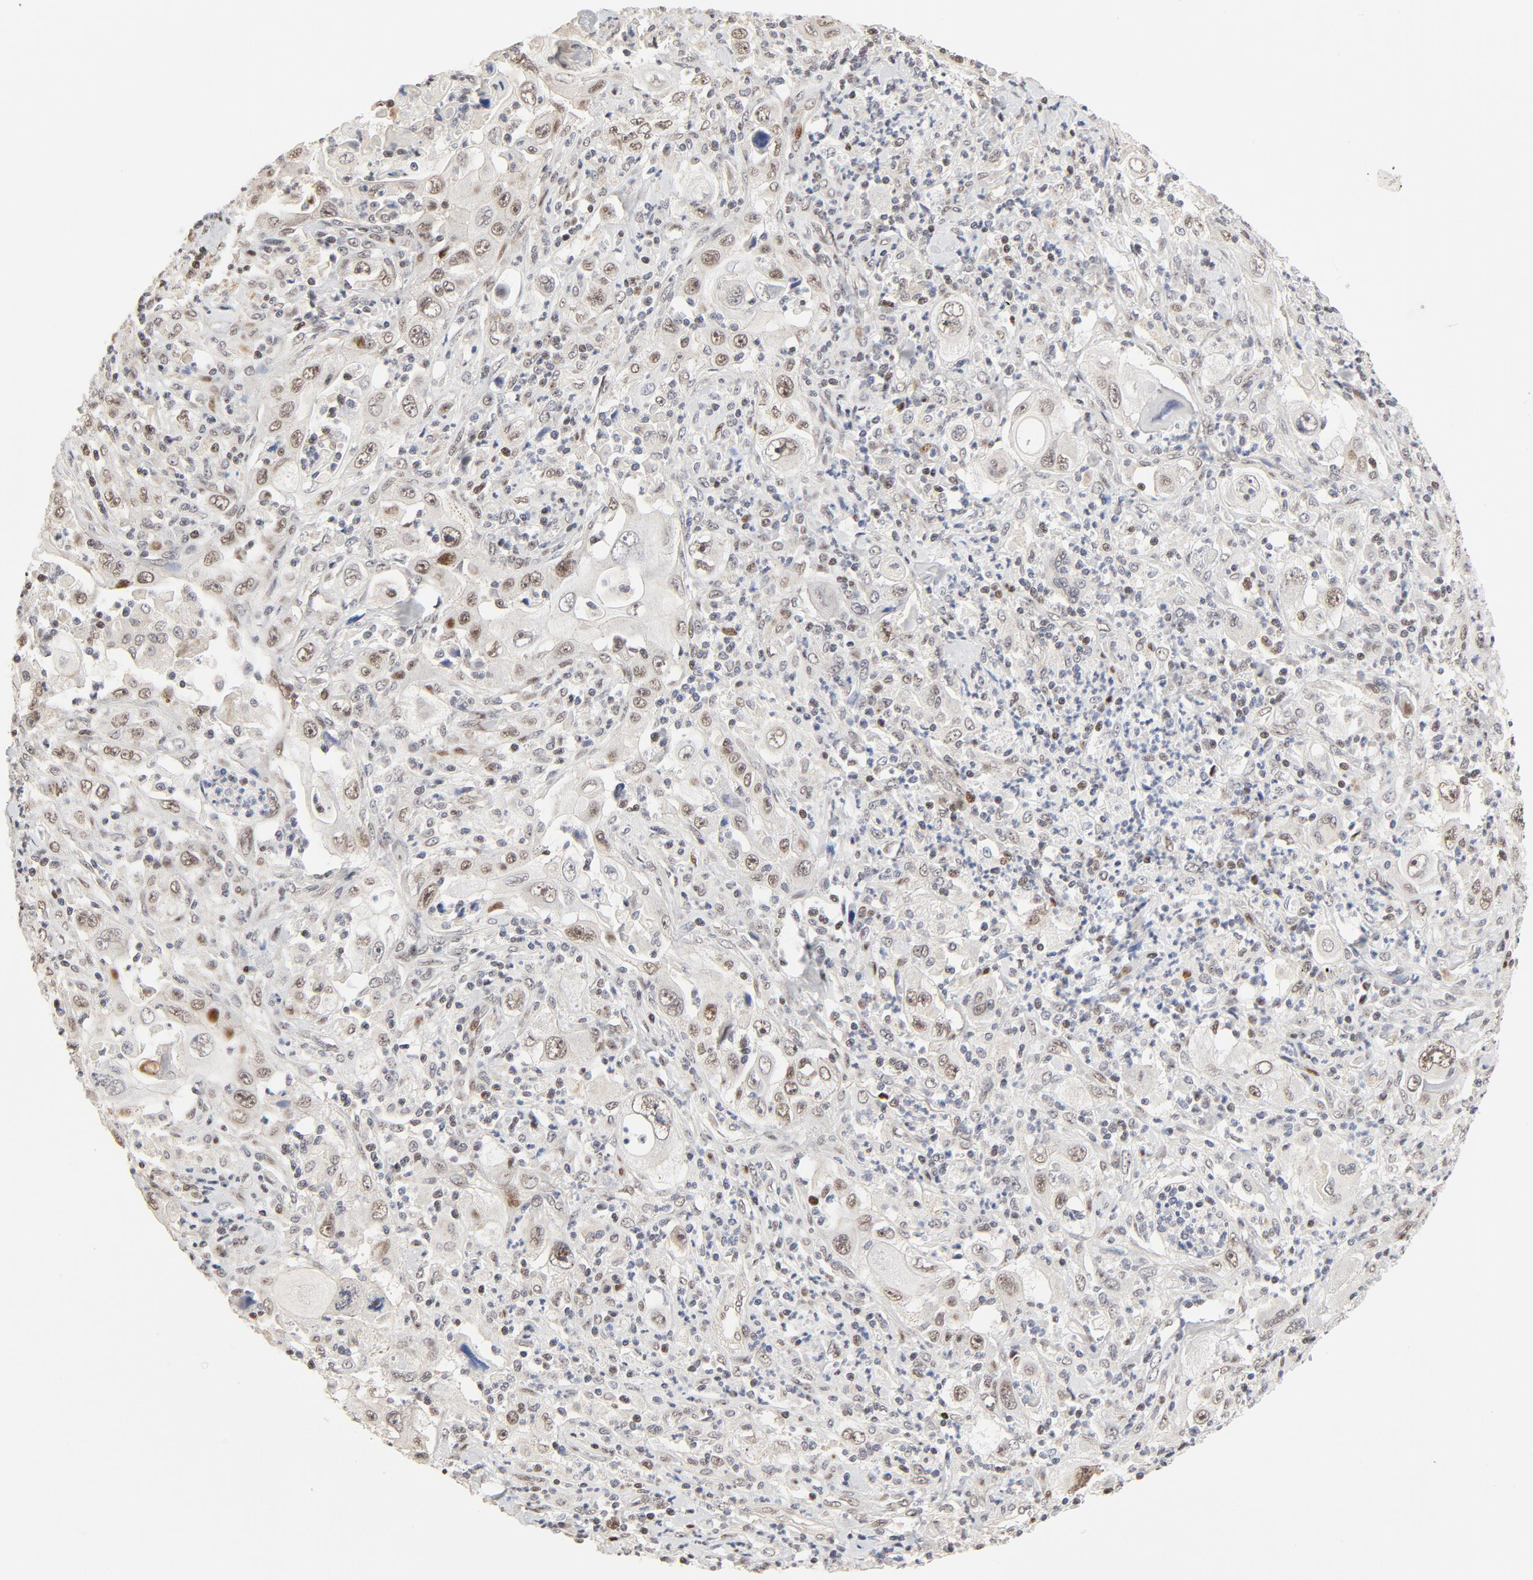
{"staining": {"intensity": "moderate", "quantity": ">75%", "location": "nuclear"}, "tissue": "pancreatic cancer", "cell_type": "Tumor cells", "image_type": "cancer", "snomed": [{"axis": "morphology", "description": "Adenocarcinoma, NOS"}, {"axis": "topography", "description": "Pancreas"}], "caption": "Adenocarcinoma (pancreatic) was stained to show a protein in brown. There is medium levels of moderate nuclear staining in approximately >75% of tumor cells. Using DAB (brown) and hematoxylin (blue) stains, captured at high magnification using brightfield microscopy.", "gene": "GTF2I", "patient": {"sex": "male", "age": 70}}